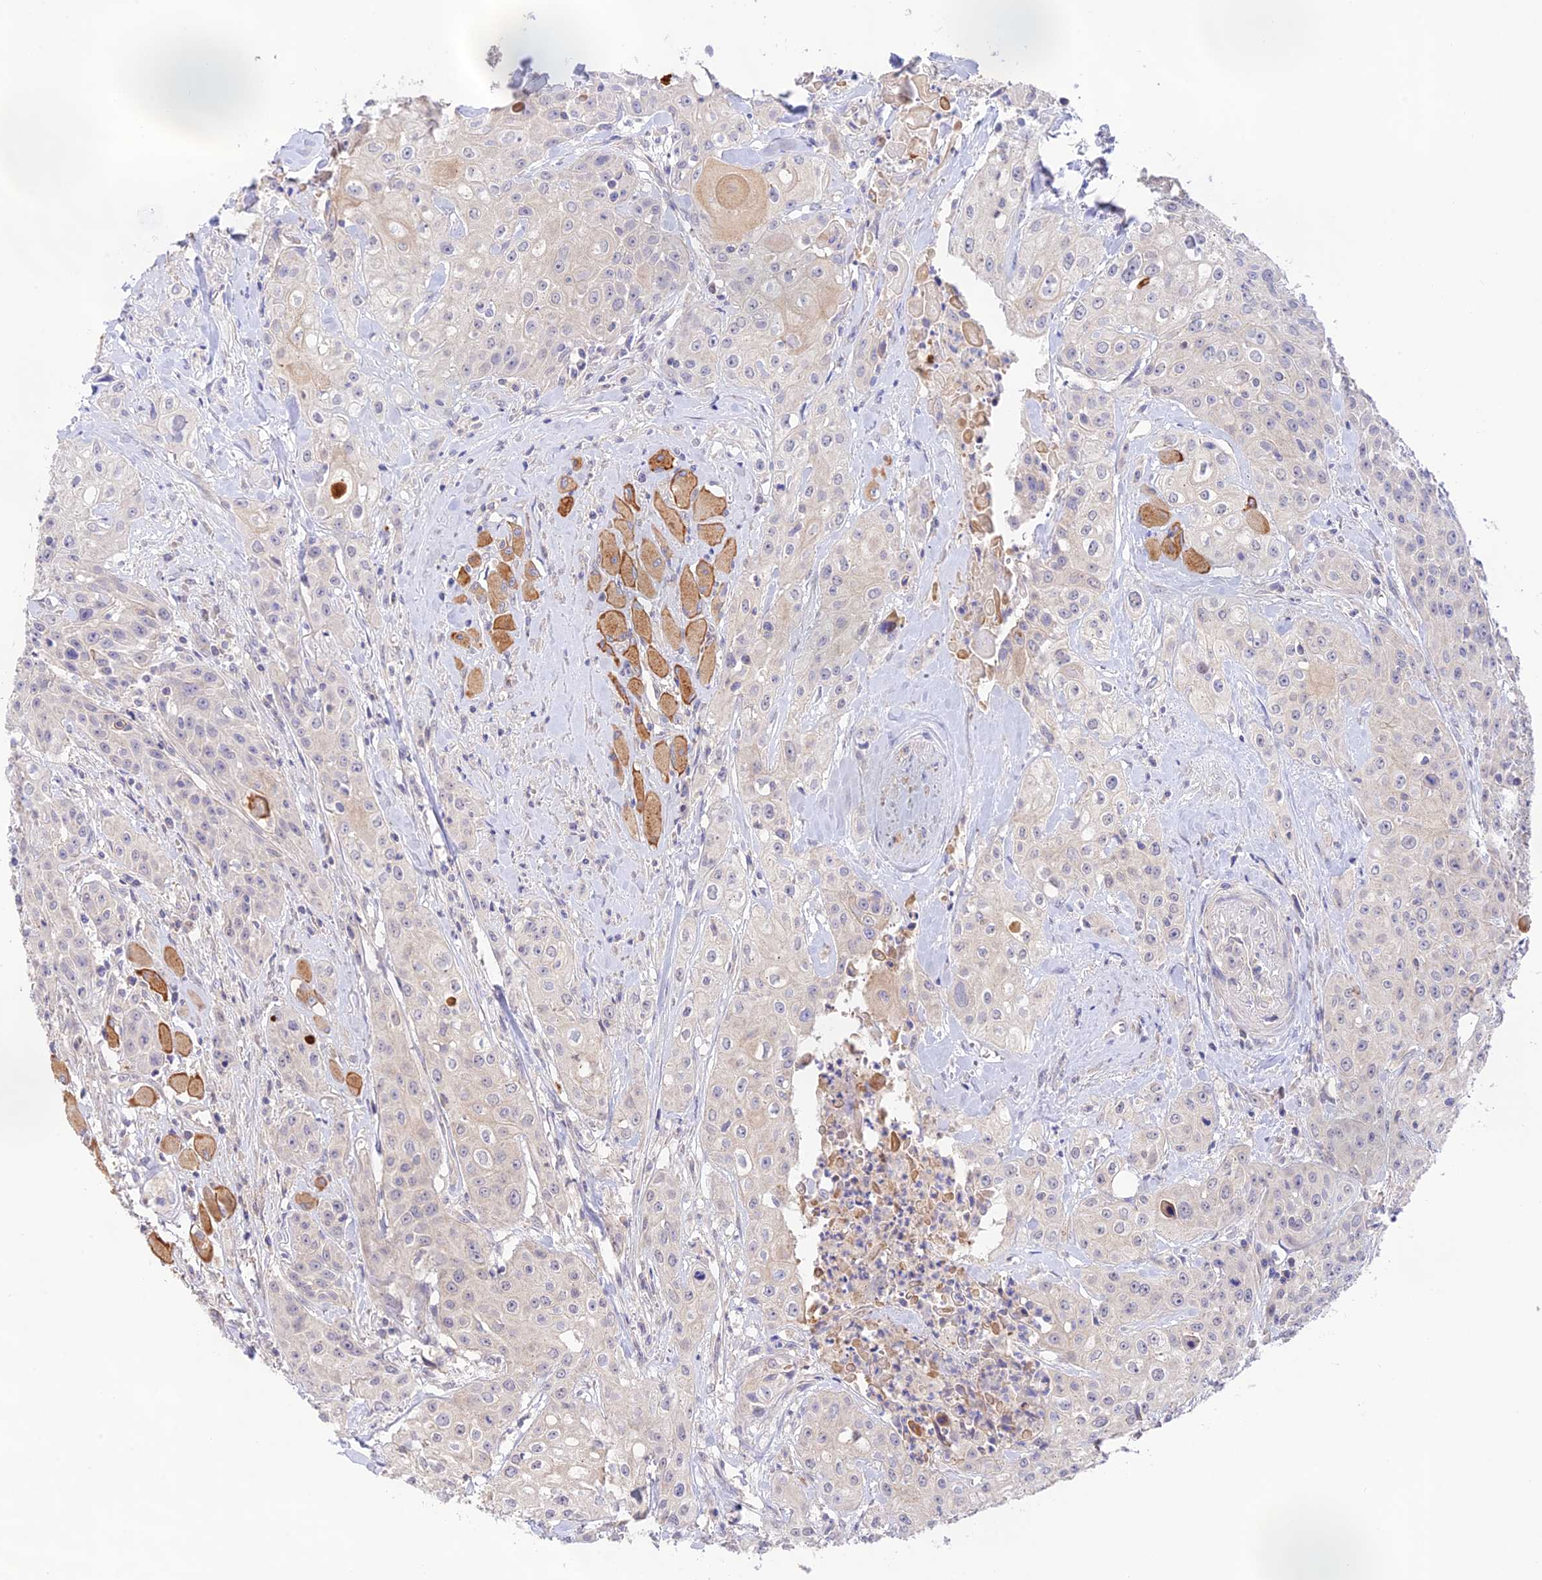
{"staining": {"intensity": "negative", "quantity": "none", "location": "none"}, "tissue": "head and neck cancer", "cell_type": "Tumor cells", "image_type": "cancer", "snomed": [{"axis": "morphology", "description": "Squamous cell carcinoma, NOS"}, {"axis": "topography", "description": "Oral tissue"}, {"axis": "topography", "description": "Head-Neck"}], "caption": "Photomicrograph shows no significant protein positivity in tumor cells of squamous cell carcinoma (head and neck).", "gene": "CAMSAP3", "patient": {"sex": "female", "age": 82}}